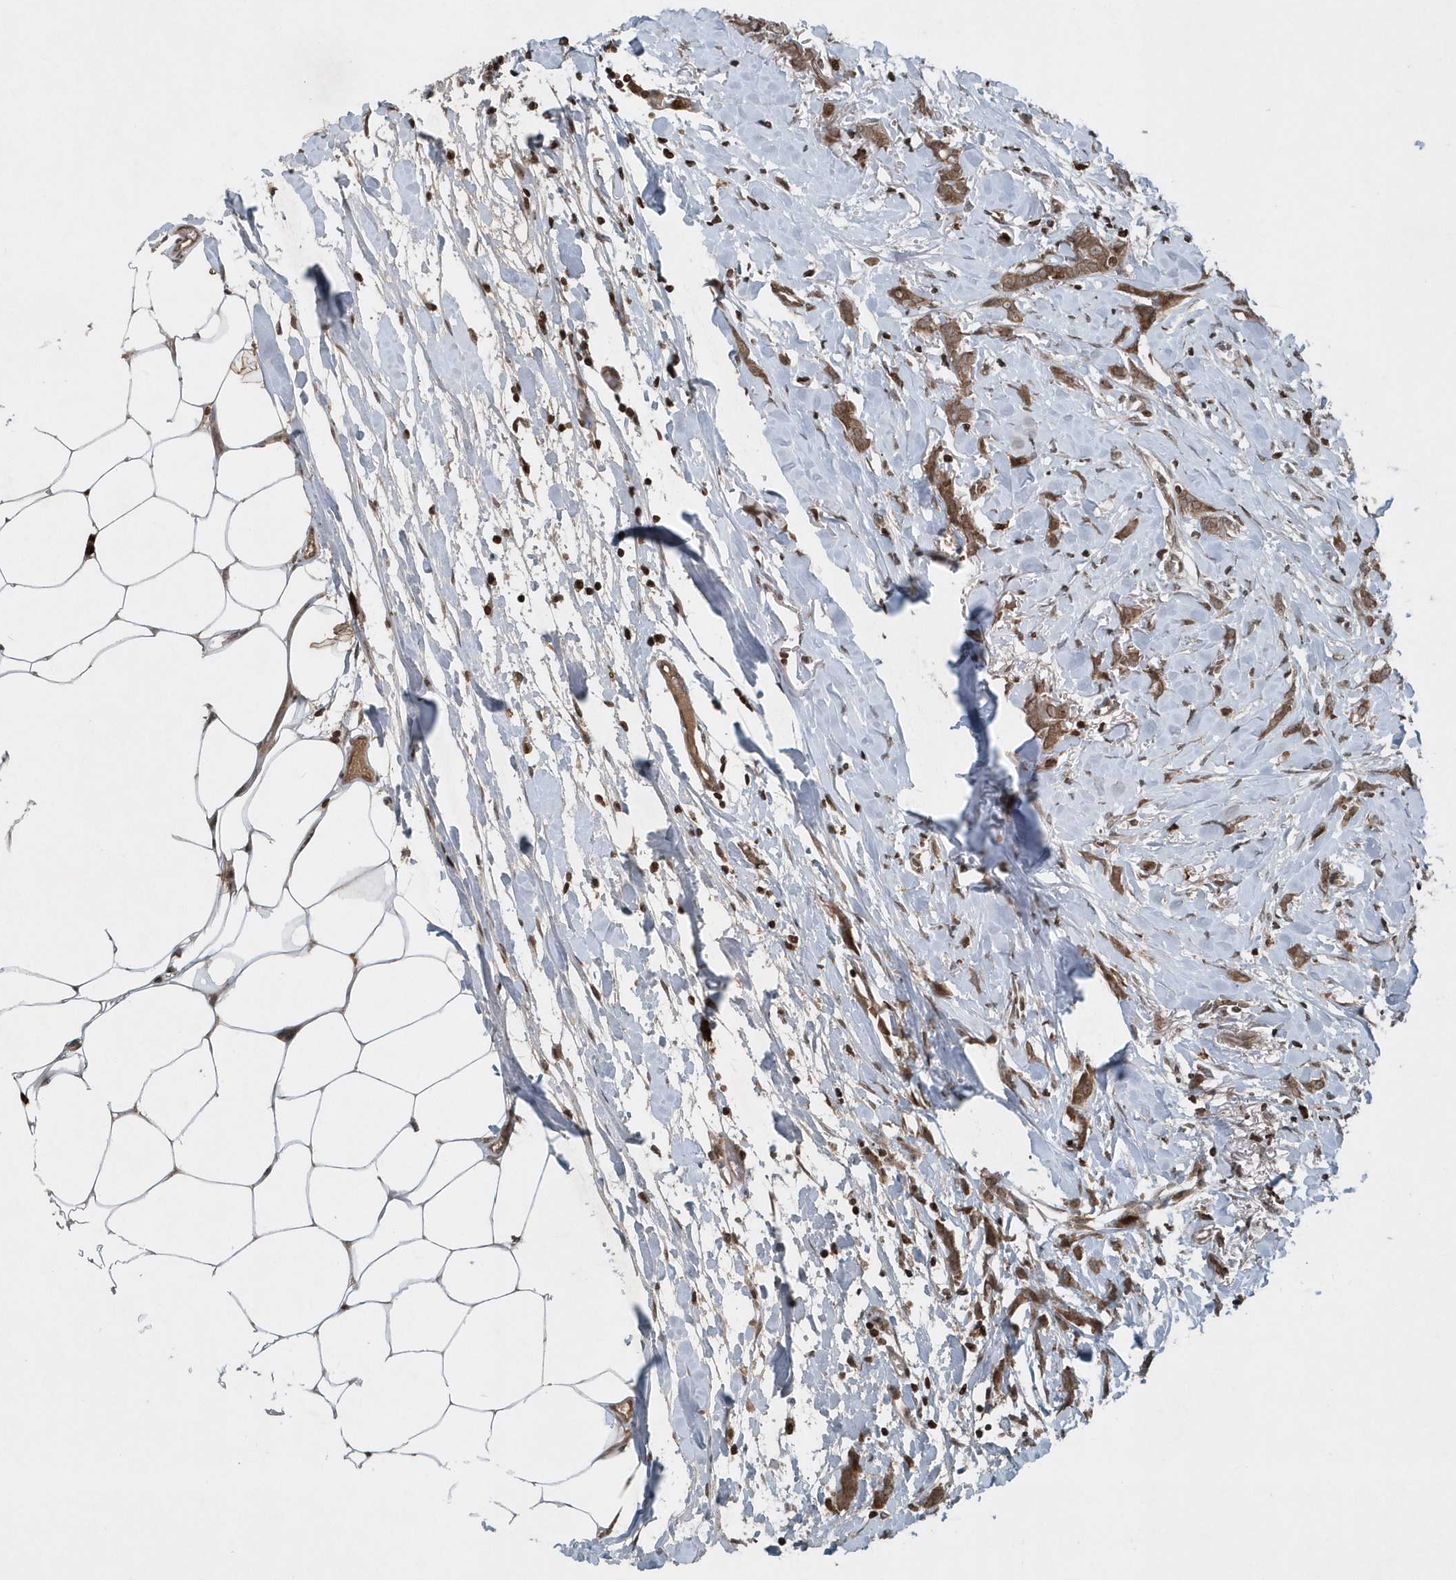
{"staining": {"intensity": "moderate", "quantity": ">75%", "location": "cytoplasmic/membranous"}, "tissue": "breast cancer", "cell_type": "Tumor cells", "image_type": "cancer", "snomed": [{"axis": "morphology", "description": "Lobular carcinoma, in situ"}, {"axis": "morphology", "description": "Lobular carcinoma"}, {"axis": "topography", "description": "Breast"}], "caption": "Breast lobular carcinoma stained for a protein shows moderate cytoplasmic/membranous positivity in tumor cells.", "gene": "EIF2B1", "patient": {"sex": "female", "age": 41}}